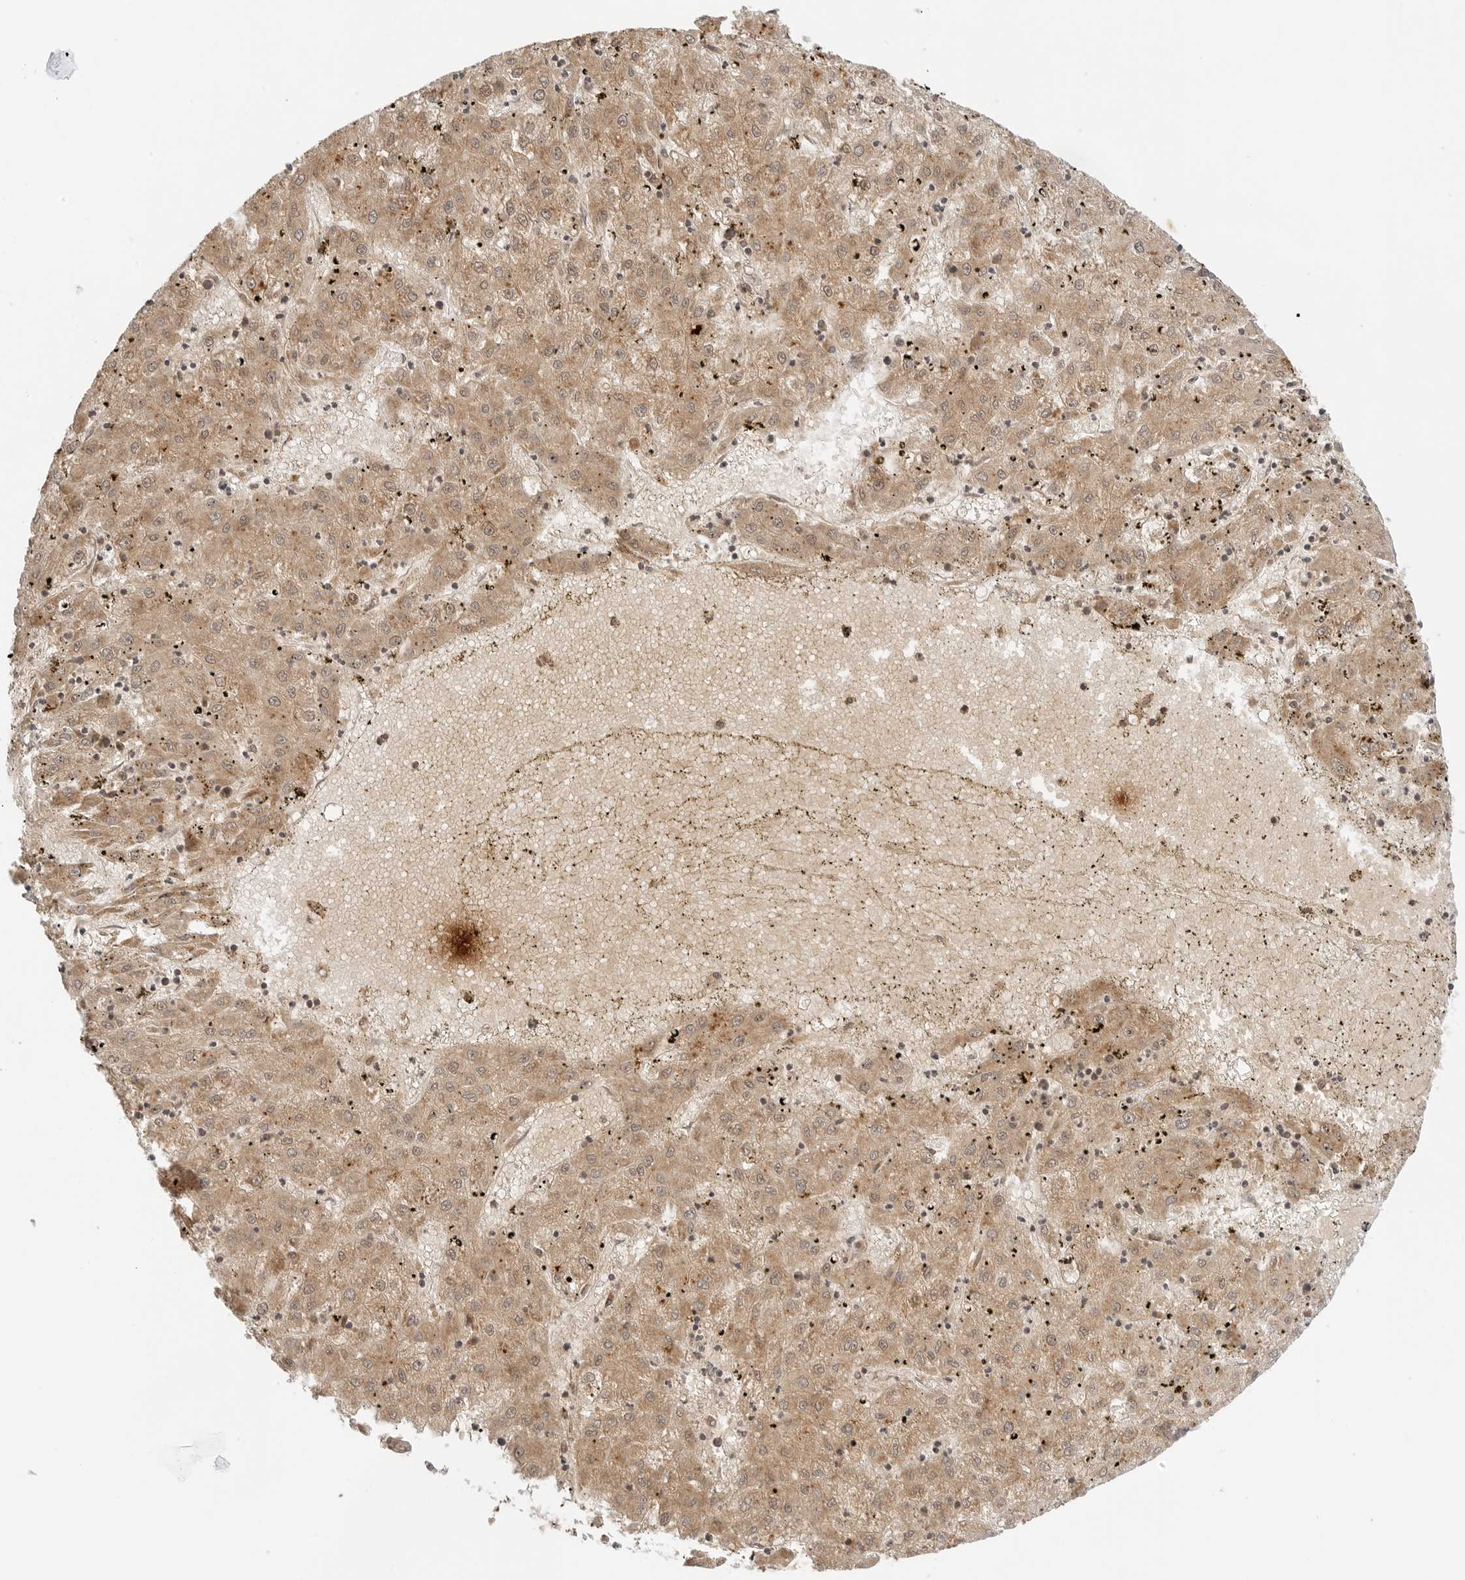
{"staining": {"intensity": "moderate", "quantity": ">75%", "location": "cytoplasmic/membranous"}, "tissue": "liver cancer", "cell_type": "Tumor cells", "image_type": "cancer", "snomed": [{"axis": "morphology", "description": "Carcinoma, Hepatocellular, NOS"}, {"axis": "topography", "description": "Liver"}], "caption": "Immunohistochemical staining of human hepatocellular carcinoma (liver) displays medium levels of moderate cytoplasmic/membranous protein staining in approximately >75% of tumor cells.", "gene": "GPR34", "patient": {"sex": "male", "age": 72}}